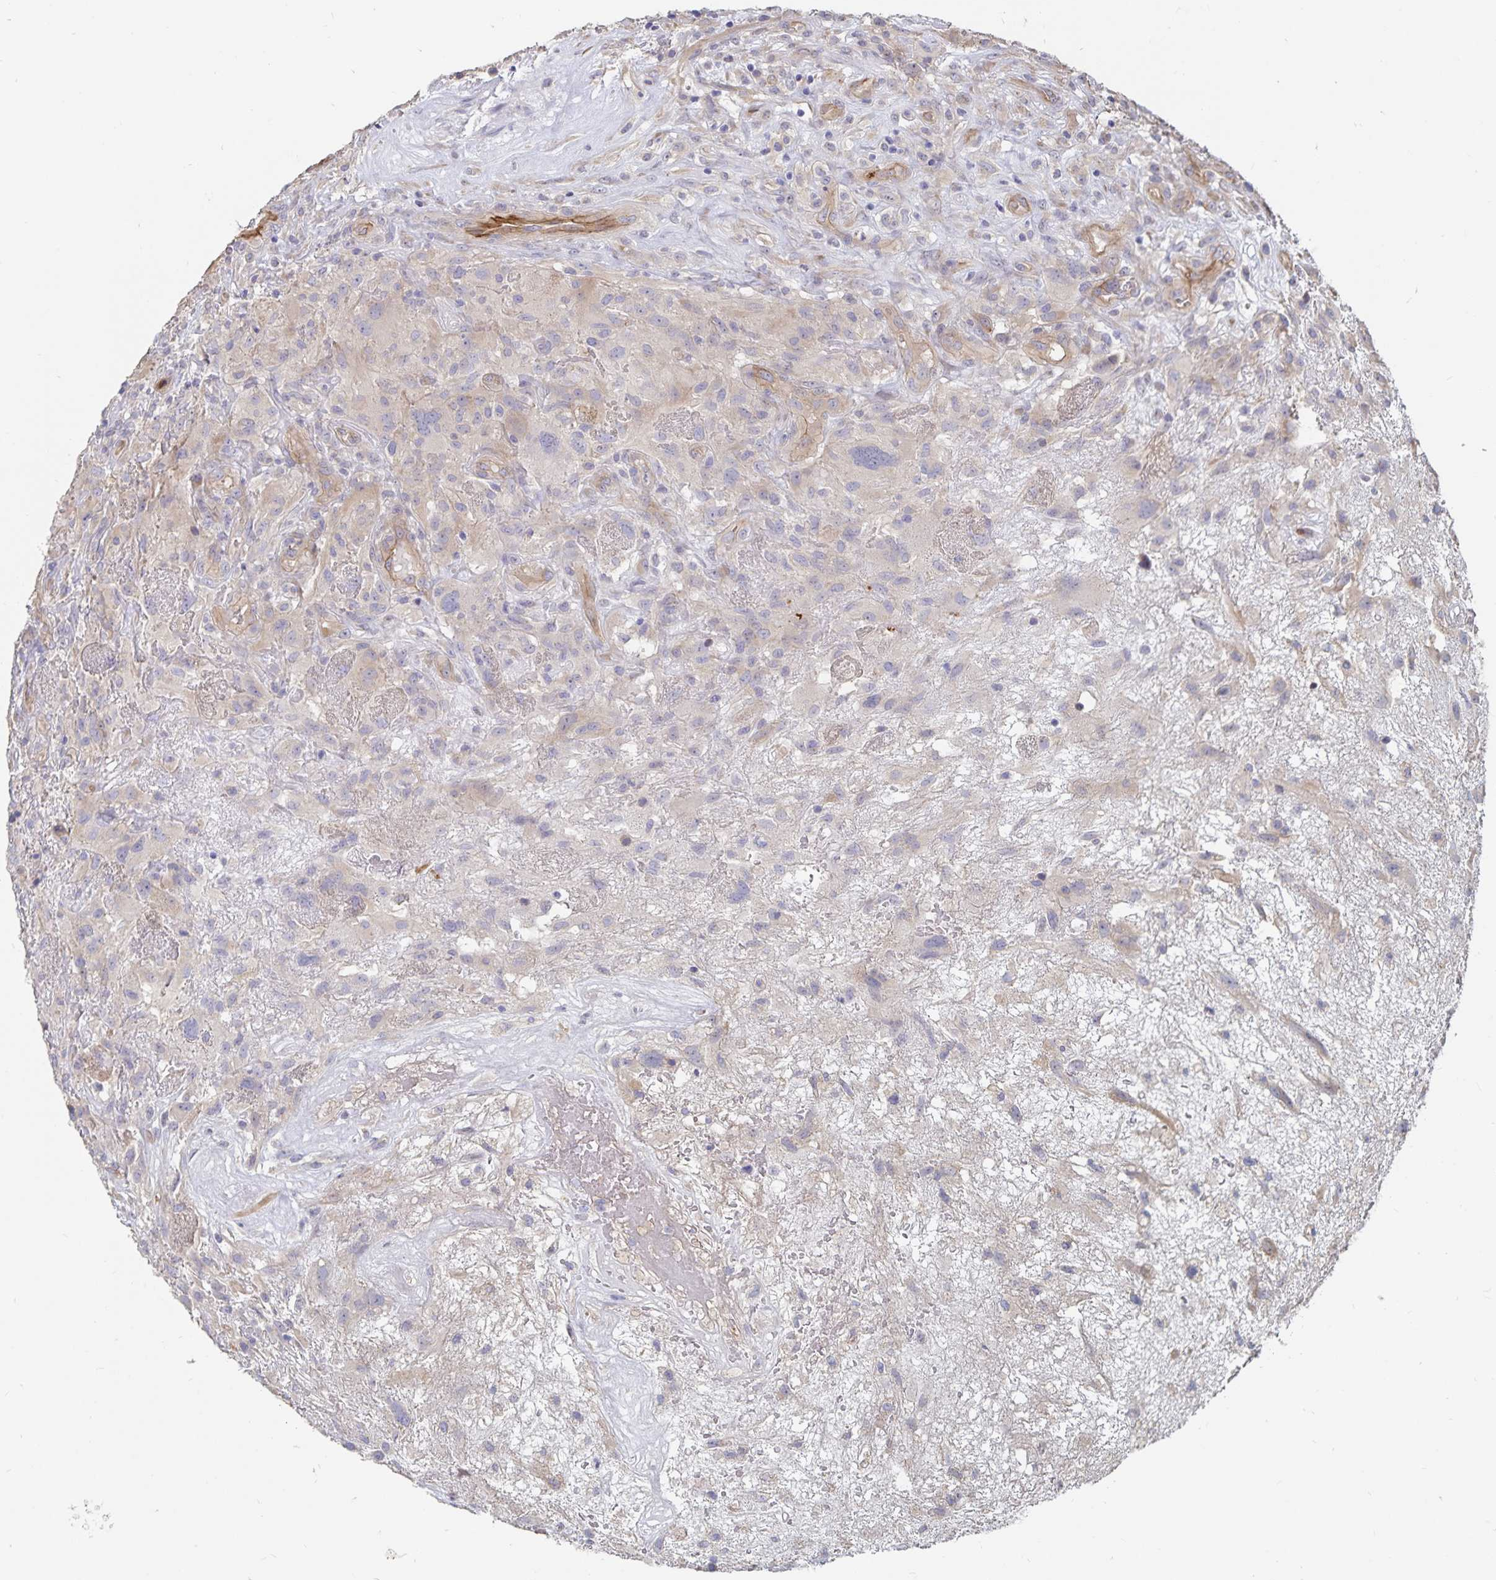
{"staining": {"intensity": "negative", "quantity": "none", "location": "none"}, "tissue": "glioma", "cell_type": "Tumor cells", "image_type": "cancer", "snomed": [{"axis": "morphology", "description": "Glioma, malignant, High grade"}, {"axis": "topography", "description": "Brain"}], "caption": "Malignant high-grade glioma was stained to show a protein in brown. There is no significant positivity in tumor cells. (Brightfield microscopy of DAB (3,3'-diaminobenzidine) immunohistochemistry (IHC) at high magnification).", "gene": "SSTR1", "patient": {"sex": "male", "age": 46}}